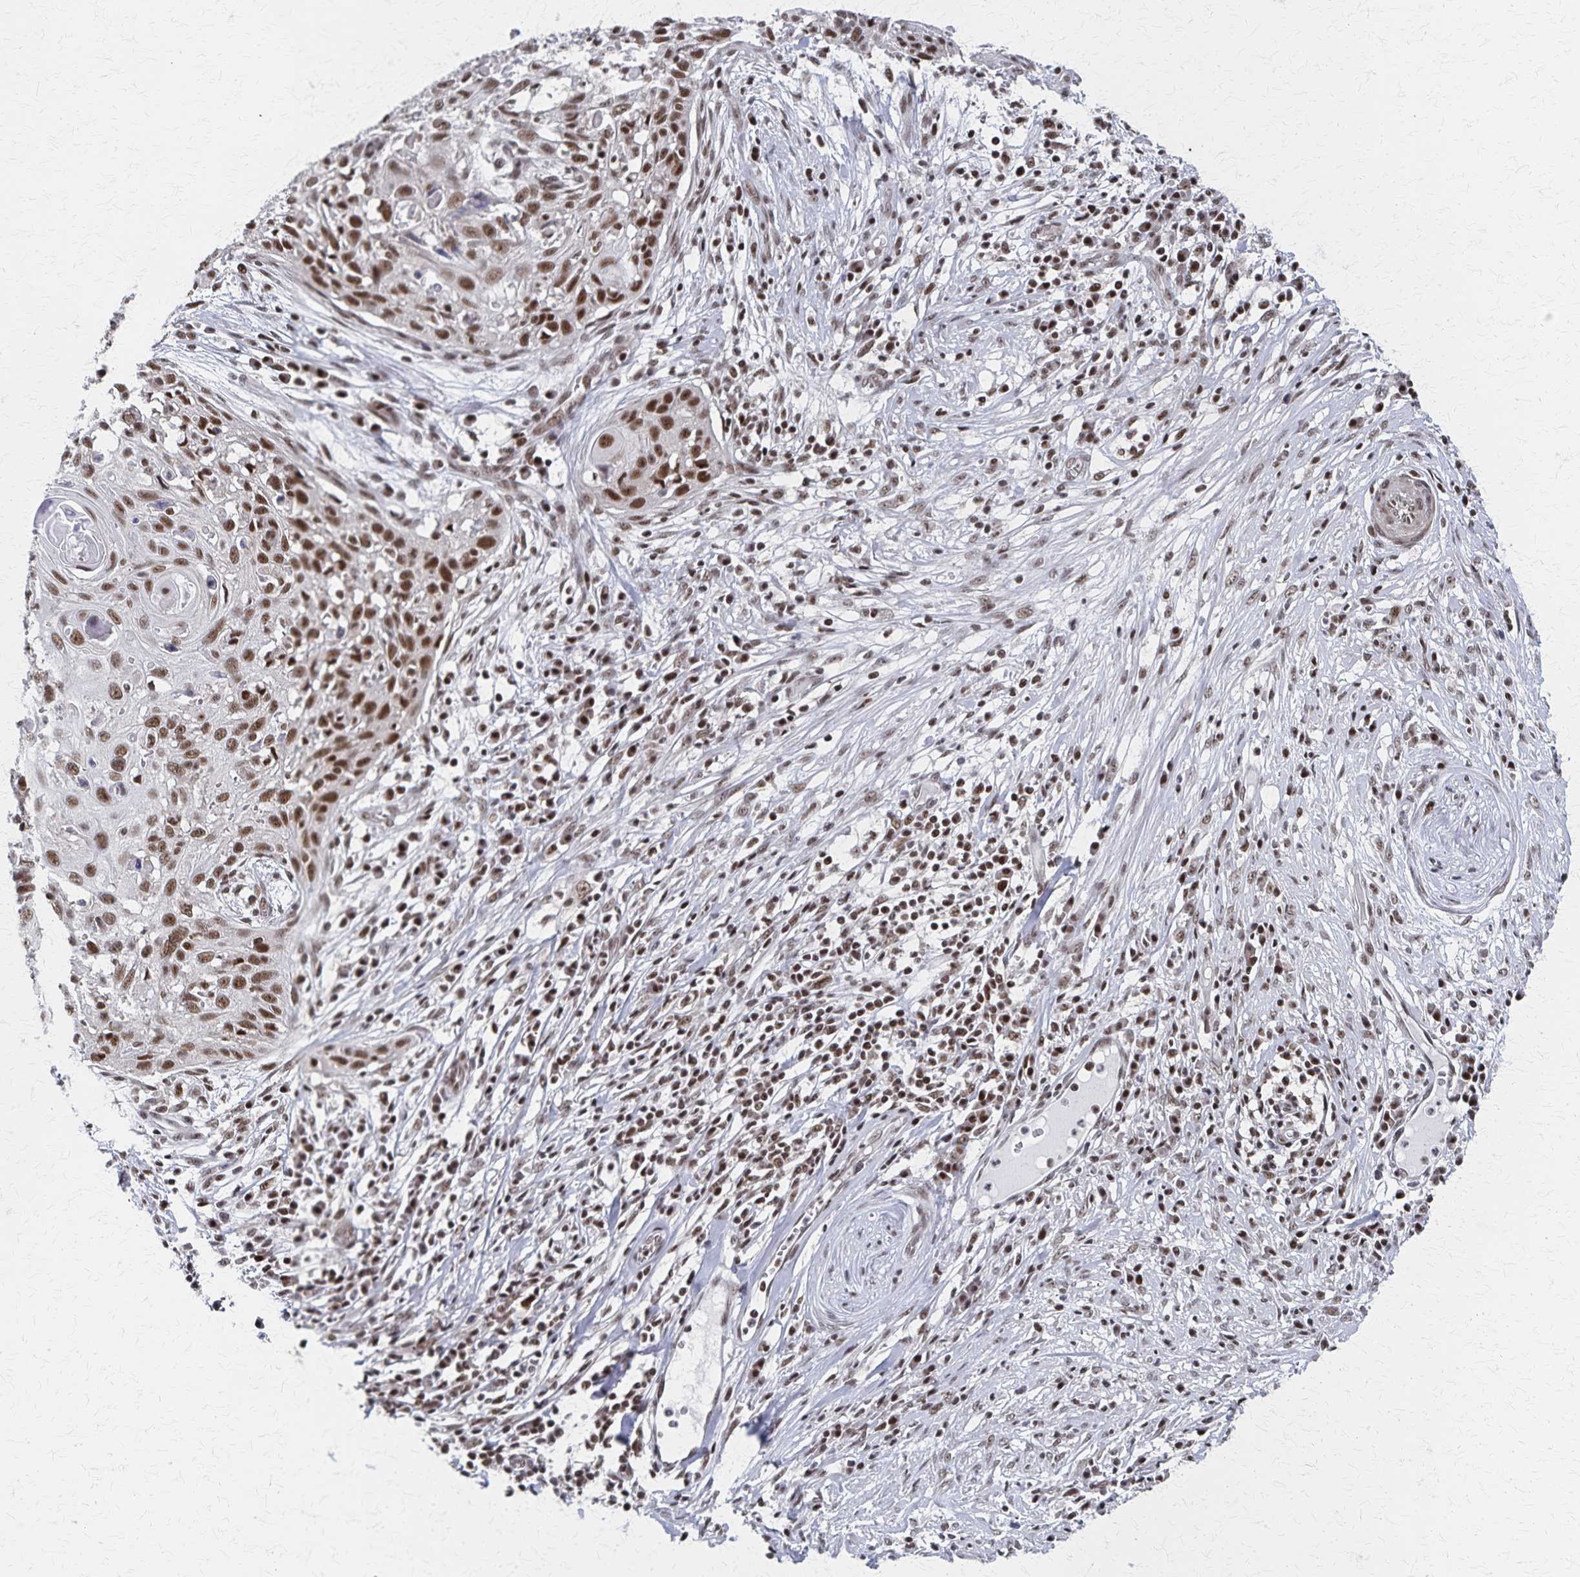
{"staining": {"intensity": "moderate", "quantity": ">75%", "location": "nuclear"}, "tissue": "skin cancer", "cell_type": "Tumor cells", "image_type": "cancer", "snomed": [{"axis": "morphology", "description": "Squamous cell carcinoma, NOS"}, {"axis": "topography", "description": "Skin"}, {"axis": "topography", "description": "Vulva"}], "caption": "A brown stain highlights moderate nuclear expression of a protein in human squamous cell carcinoma (skin) tumor cells. (DAB (3,3'-diaminobenzidine) IHC, brown staining for protein, blue staining for nuclei).", "gene": "GTF2B", "patient": {"sex": "female", "age": 83}}